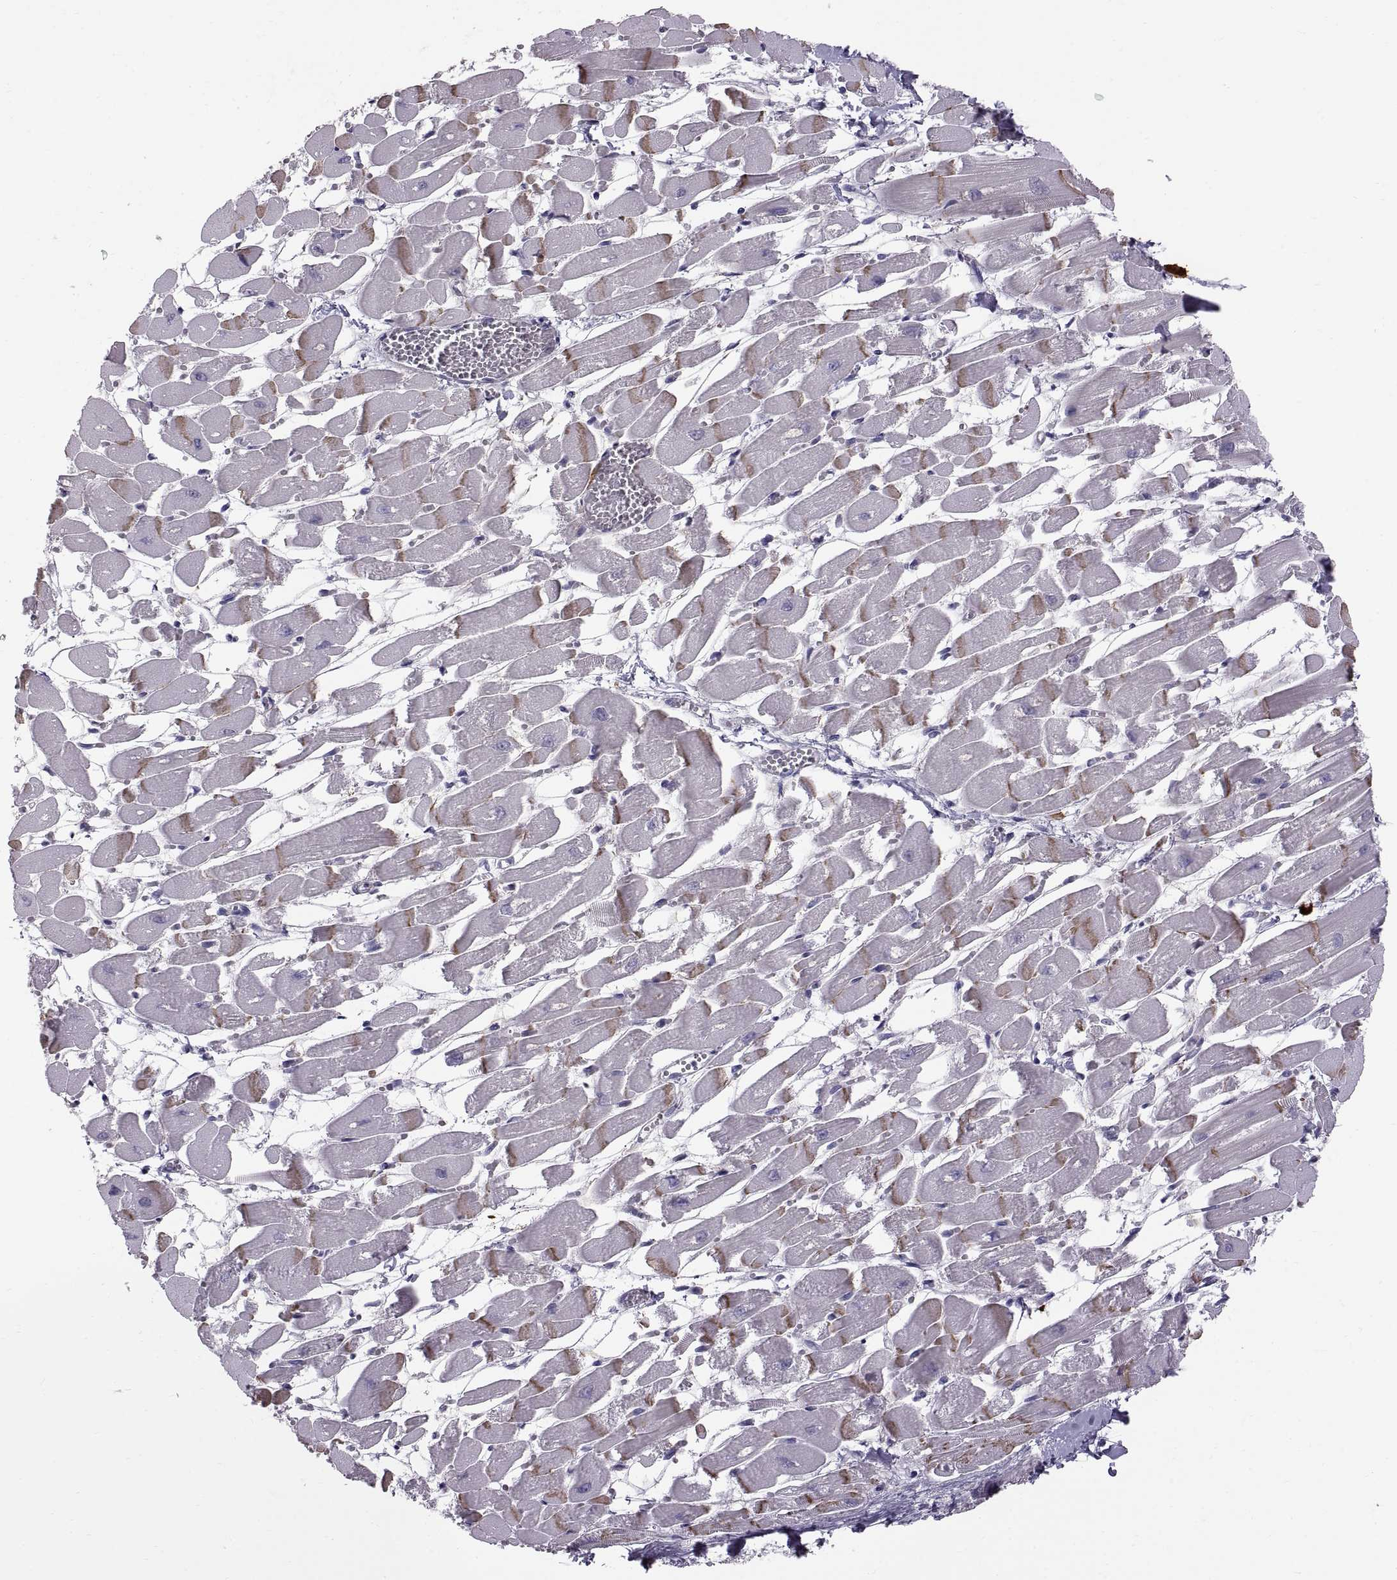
{"staining": {"intensity": "negative", "quantity": "none", "location": "none"}, "tissue": "heart muscle", "cell_type": "Cardiomyocytes", "image_type": "normal", "snomed": [{"axis": "morphology", "description": "Normal tissue, NOS"}, {"axis": "topography", "description": "Heart"}], "caption": "Protein analysis of normal heart muscle demonstrates no significant expression in cardiomyocytes. (DAB (3,3'-diaminobenzidine) IHC with hematoxylin counter stain).", "gene": "WFDC8", "patient": {"sex": "female", "age": 52}}